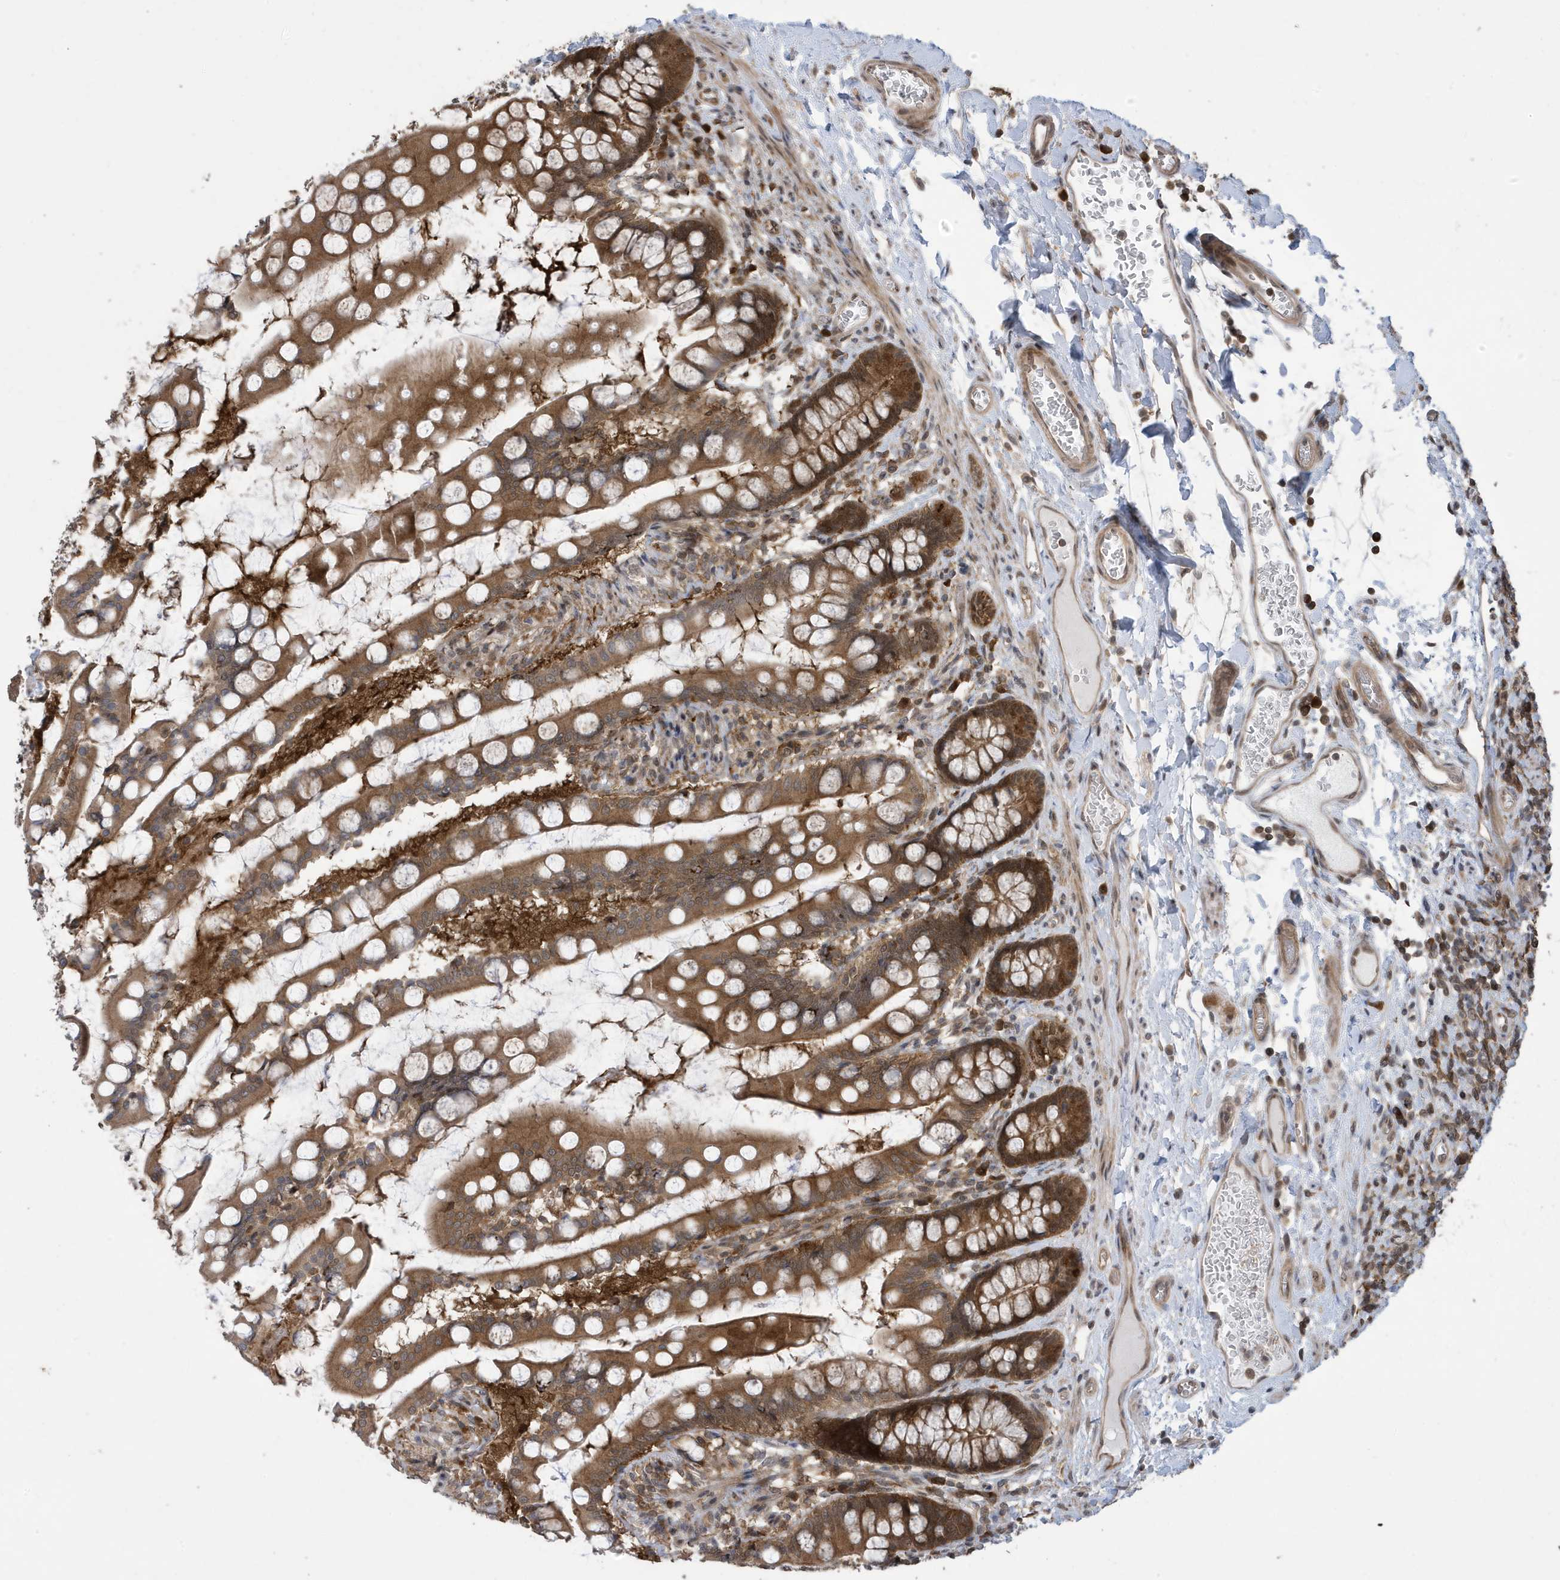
{"staining": {"intensity": "moderate", "quantity": ">75%", "location": "cytoplasmic/membranous"}, "tissue": "small intestine", "cell_type": "Glandular cells", "image_type": "normal", "snomed": [{"axis": "morphology", "description": "Normal tissue, NOS"}, {"axis": "topography", "description": "Small intestine"}], "caption": "DAB (3,3'-diaminobenzidine) immunohistochemical staining of benign human small intestine reveals moderate cytoplasmic/membranous protein staining in about >75% of glandular cells.", "gene": "UBQLN1", "patient": {"sex": "male", "age": 52}}